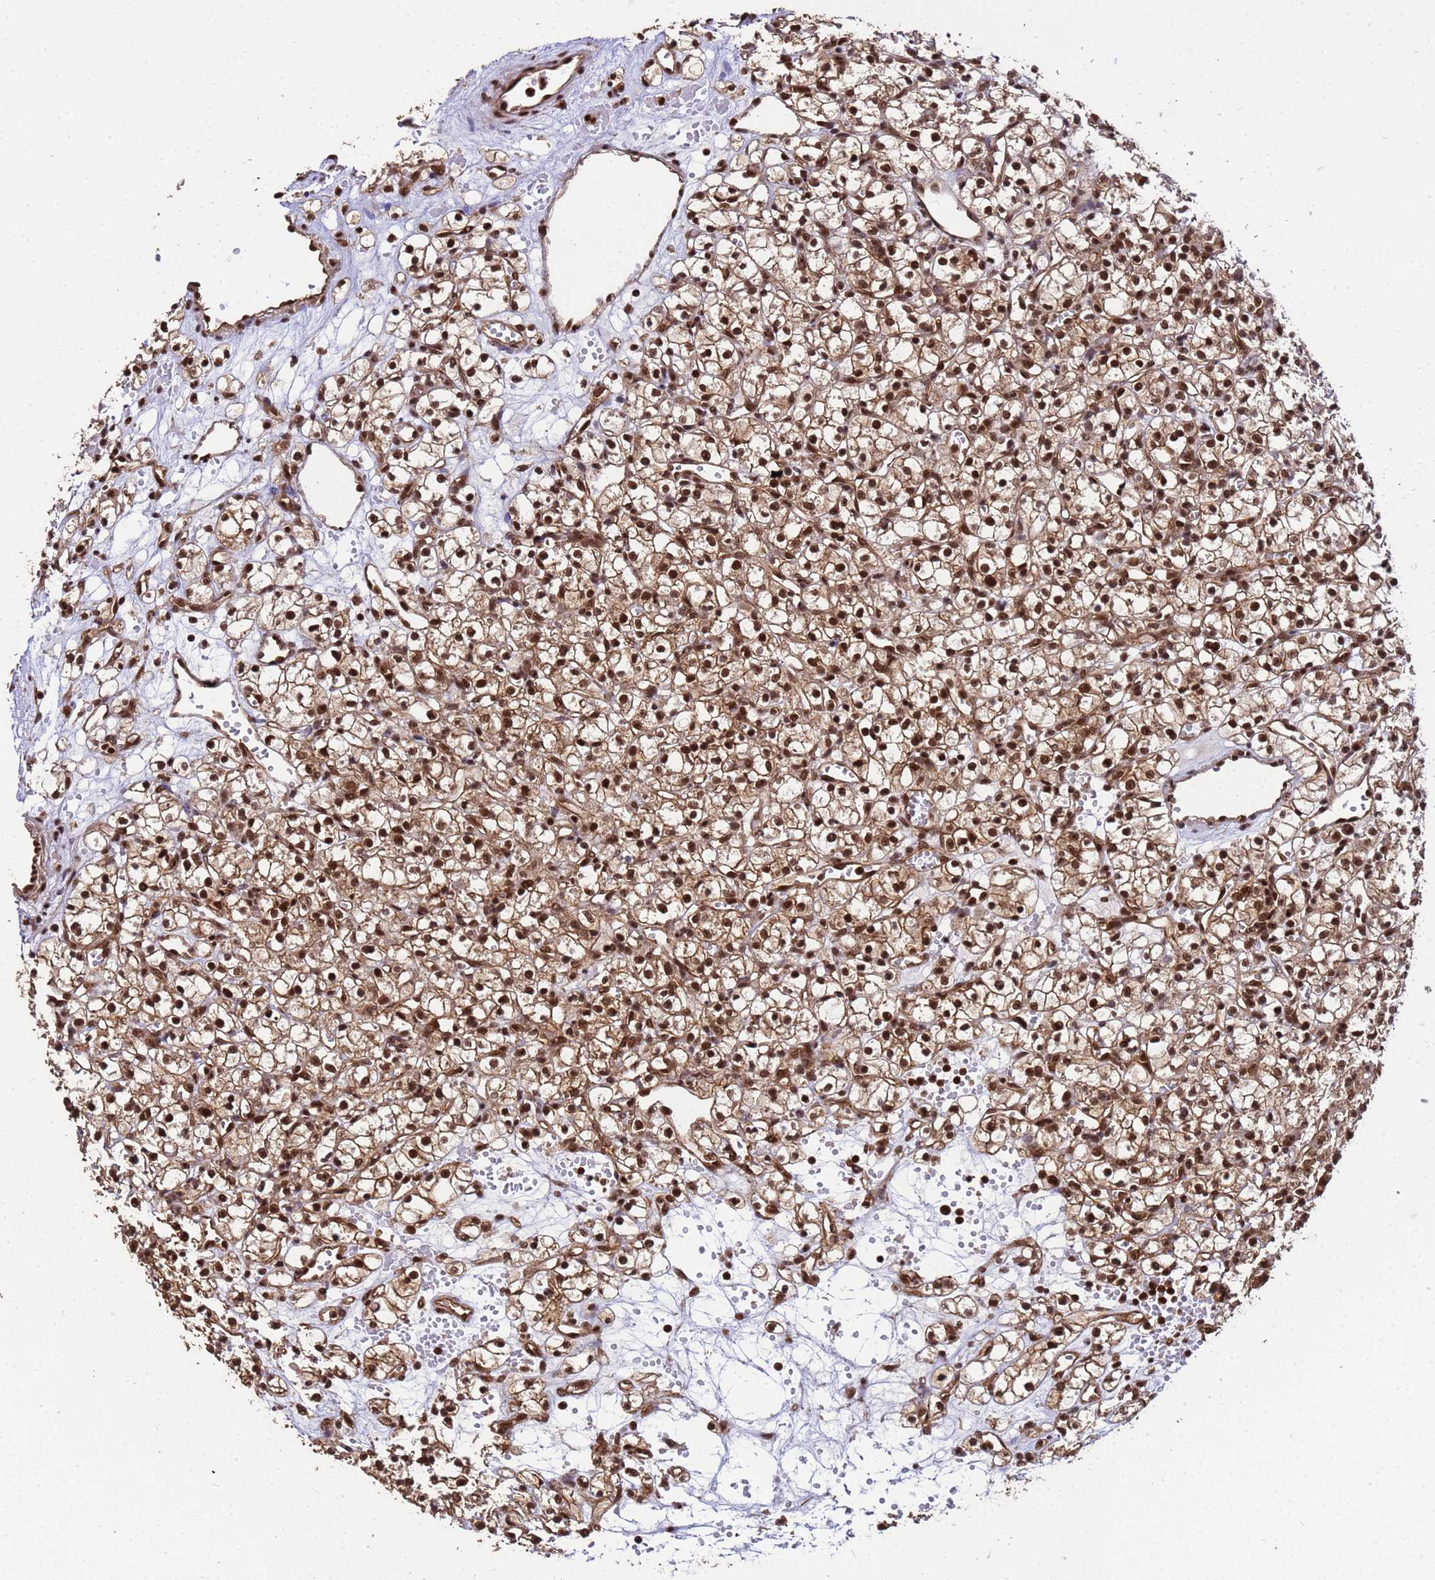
{"staining": {"intensity": "strong", "quantity": ">75%", "location": "cytoplasmic/membranous,nuclear"}, "tissue": "renal cancer", "cell_type": "Tumor cells", "image_type": "cancer", "snomed": [{"axis": "morphology", "description": "Adenocarcinoma, NOS"}, {"axis": "topography", "description": "Kidney"}], "caption": "High-magnification brightfield microscopy of renal cancer (adenocarcinoma) stained with DAB (3,3'-diaminobenzidine) (brown) and counterstained with hematoxylin (blue). tumor cells exhibit strong cytoplasmic/membranous and nuclear expression is identified in about>75% of cells.", "gene": "SYF2", "patient": {"sex": "female", "age": 59}}